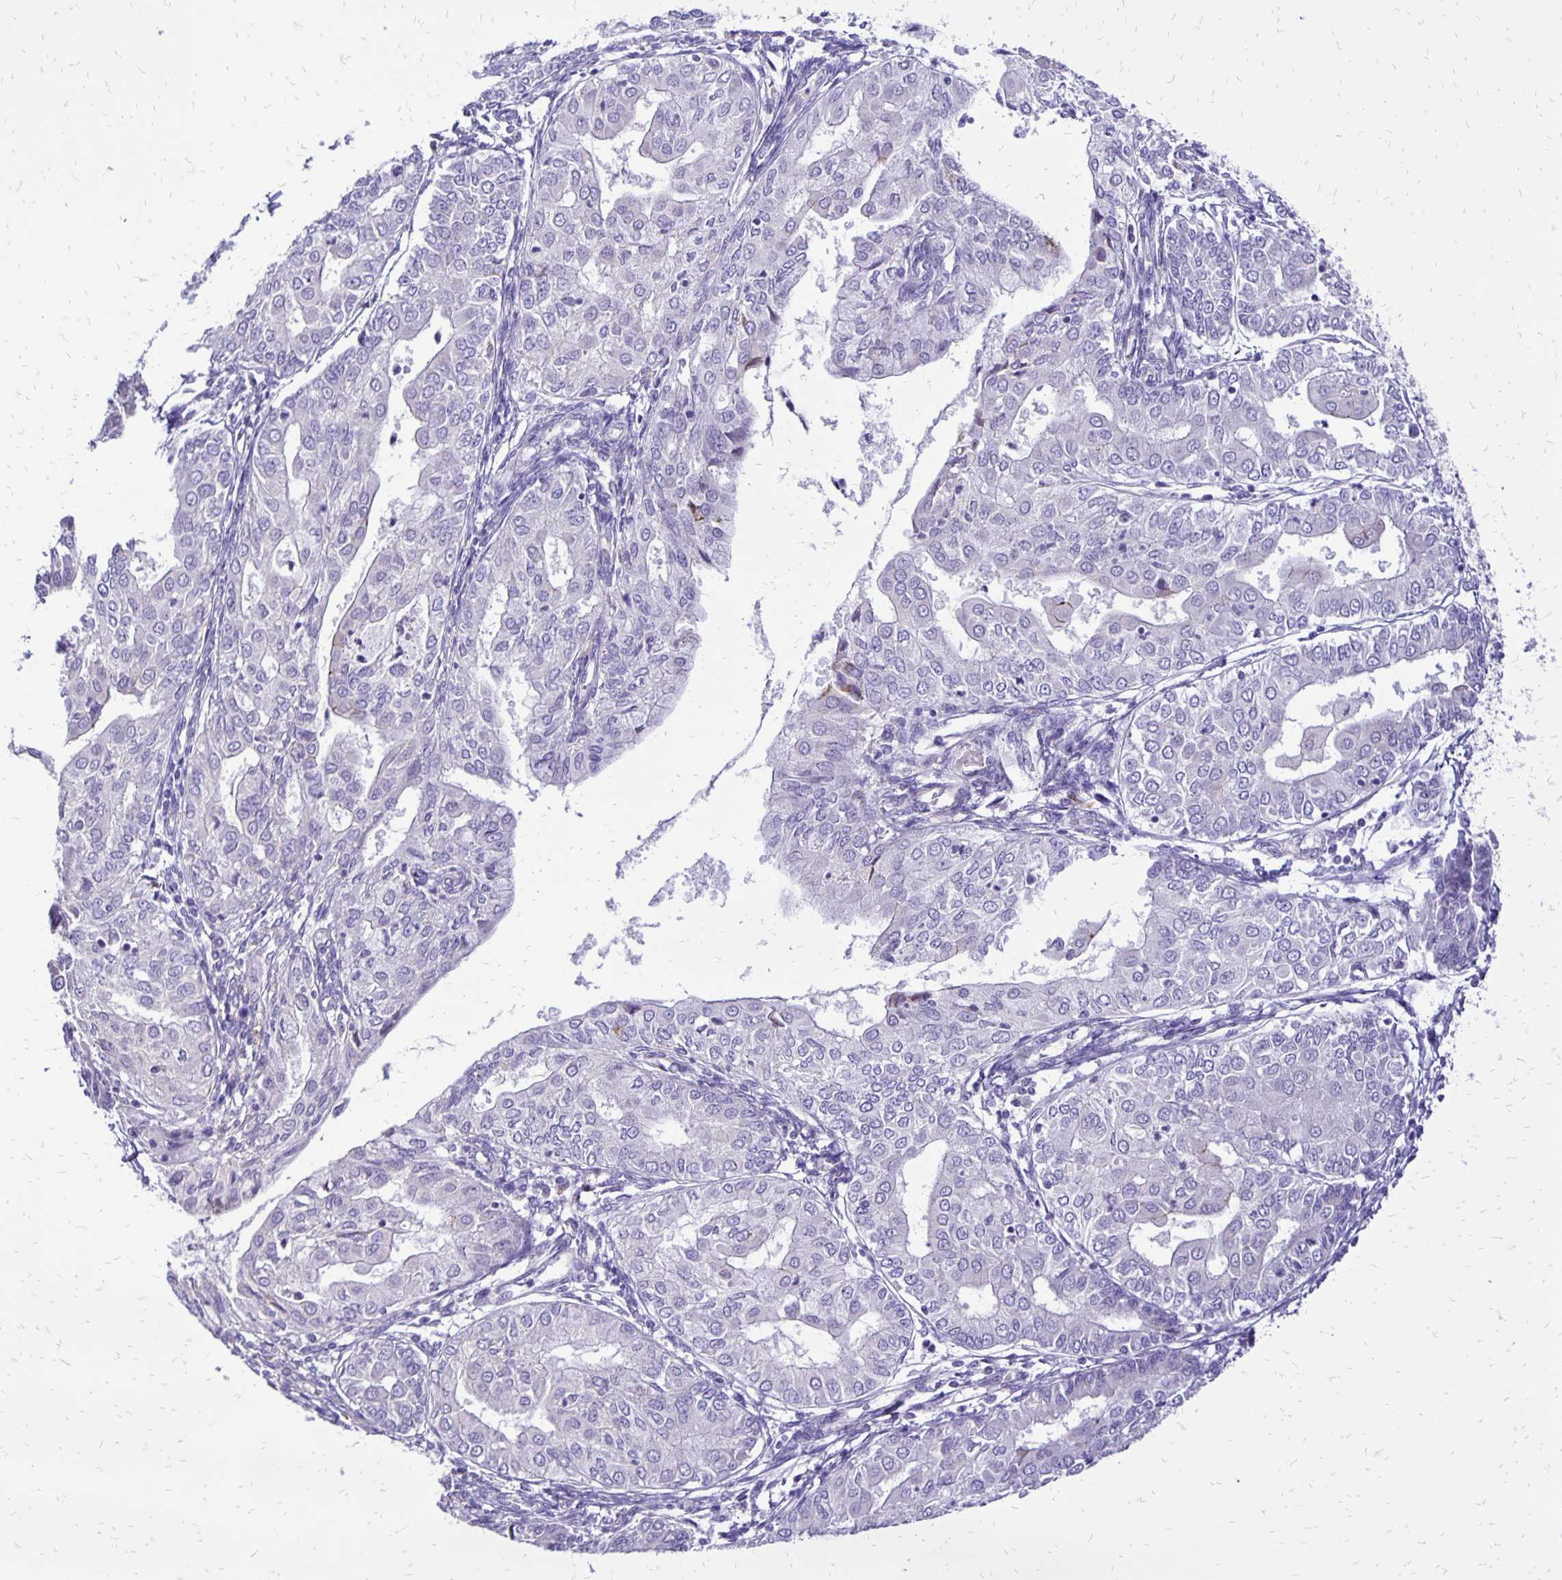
{"staining": {"intensity": "negative", "quantity": "none", "location": "none"}, "tissue": "endometrial cancer", "cell_type": "Tumor cells", "image_type": "cancer", "snomed": [{"axis": "morphology", "description": "Adenocarcinoma, NOS"}, {"axis": "topography", "description": "Endometrium"}], "caption": "There is no significant staining in tumor cells of endometrial adenocarcinoma. Nuclei are stained in blue.", "gene": "EIF5A", "patient": {"sex": "female", "age": 68}}